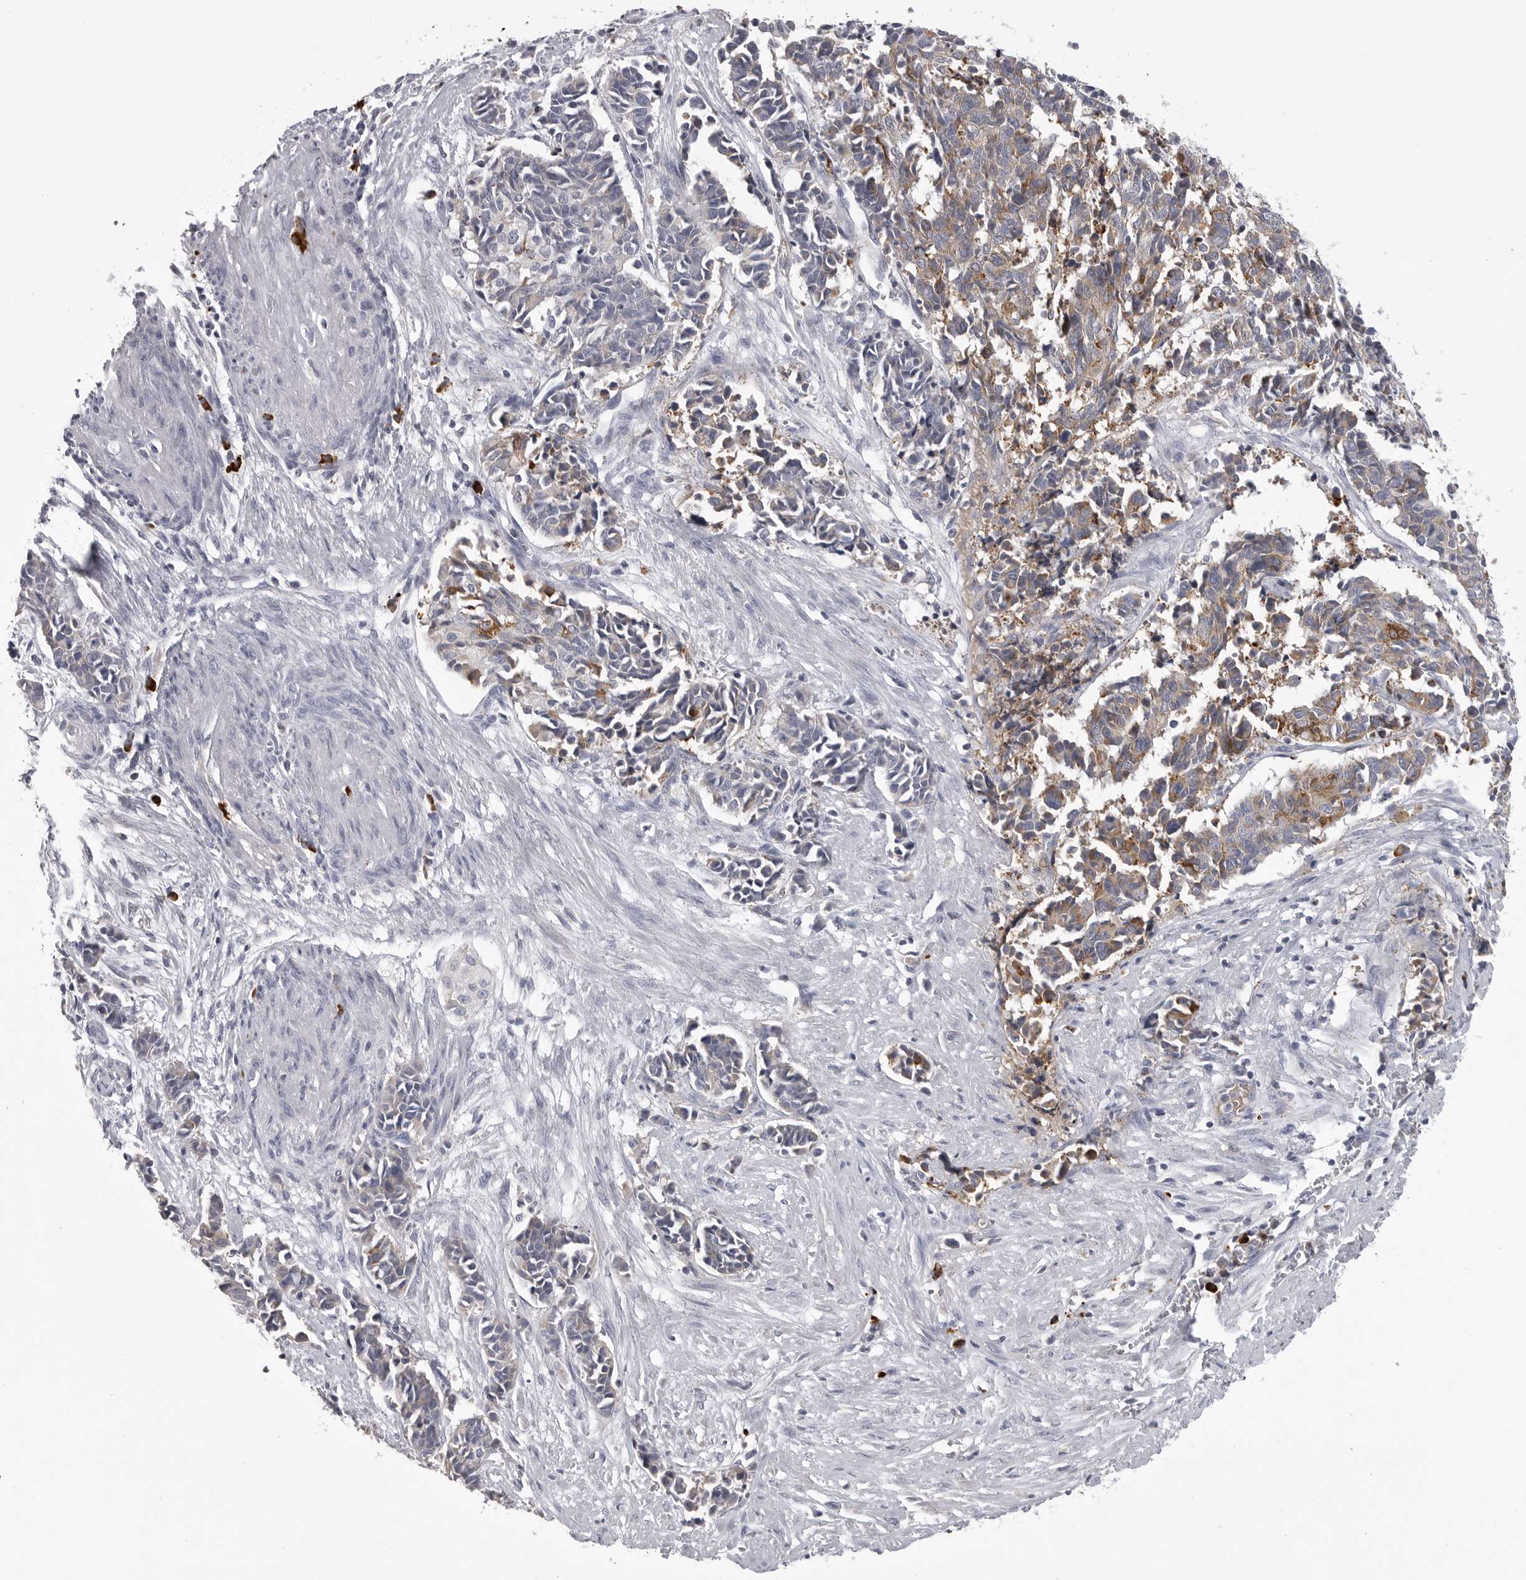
{"staining": {"intensity": "moderate", "quantity": "25%-75%", "location": "cytoplasmic/membranous"}, "tissue": "cervical cancer", "cell_type": "Tumor cells", "image_type": "cancer", "snomed": [{"axis": "morphology", "description": "Normal tissue, NOS"}, {"axis": "morphology", "description": "Squamous cell carcinoma, NOS"}, {"axis": "topography", "description": "Cervix"}], "caption": "Immunohistochemical staining of human cervical cancer (squamous cell carcinoma) exhibits medium levels of moderate cytoplasmic/membranous expression in approximately 25%-75% of tumor cells. The protein is shown in brown color, while the nuclei are stained blue.", "gene": "FKBP2", "patient": {"sex": "female", "age": 35}}